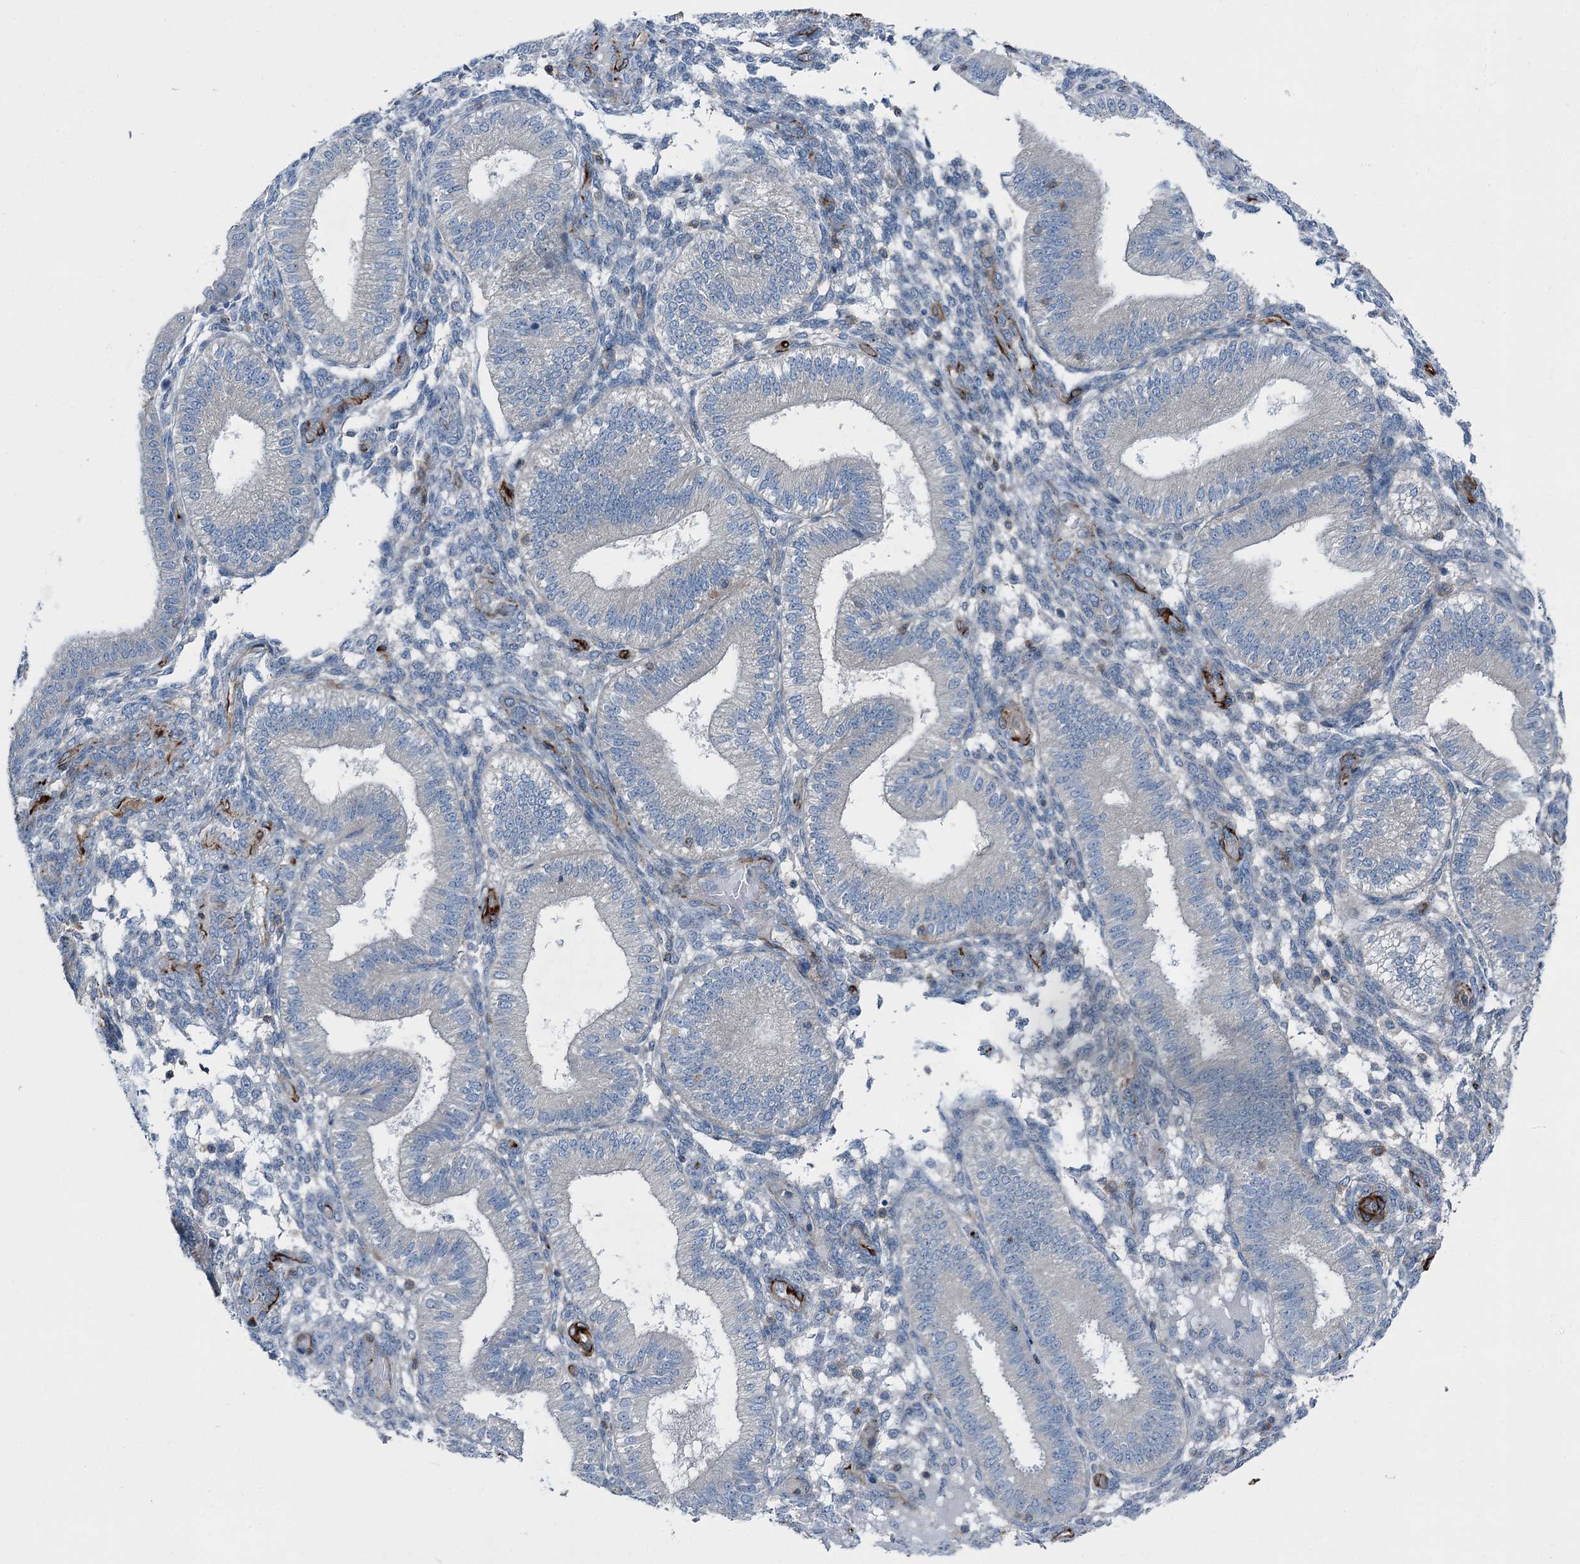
{"staining": {"intensity": "negative", "quantity": "none", "location": "none"}, "tissue": "endometrium", "cell_type": "Cells in endometrial stroma", "image_type": "normal", "snomed": [{"axis": "morphology", "description": "Normal tissue, NOS"}, {"axis": "topography", "description": "Endometrium"}], "caption": "Cells in endometrial stroma show no significant protein staining in unremarkable endometrium.", "gene": "AXL", "patient": {"sex": "female", "age": 39}}